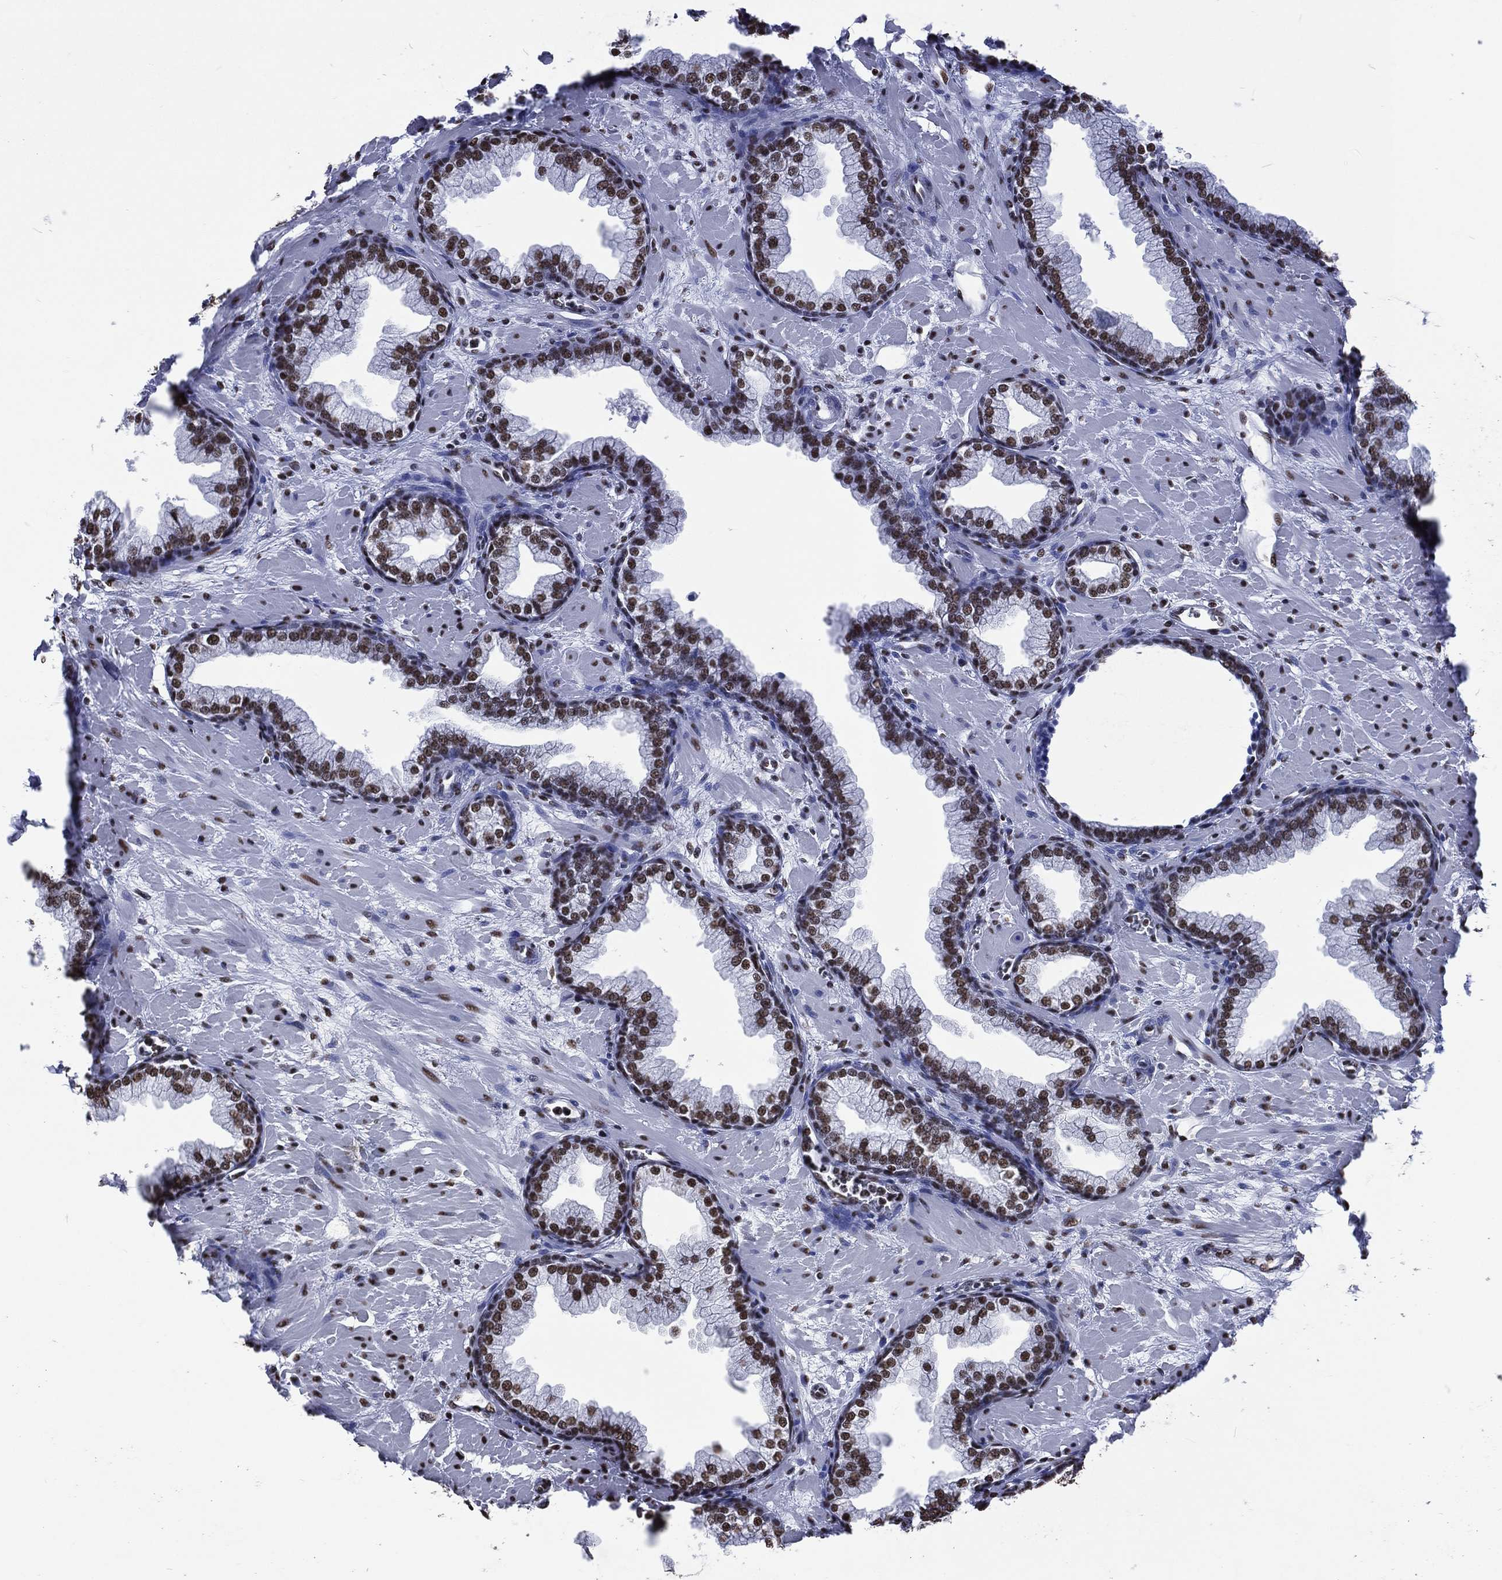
{"staining": {"intensity": "moderate", "quantity": ">75%", "location": "nuclear"}, "tissue": "prostate", "cell_type": "Glandular cells", "image_type": "normal", "snomed": [{"axis": "morphology", "description": "Normal tissue, NOS"}, {"axis": "topography", "description": "Prostate"}], "caption": "A histopathology image of human prostate stained for a protein demonstrates moderate nuclear brown staining in glandular cells. (DAB = brown stain, brightfield microscopy at high magnification).", "gene": "RETREG2", "patient": {"sex": "male", "age": 63}}